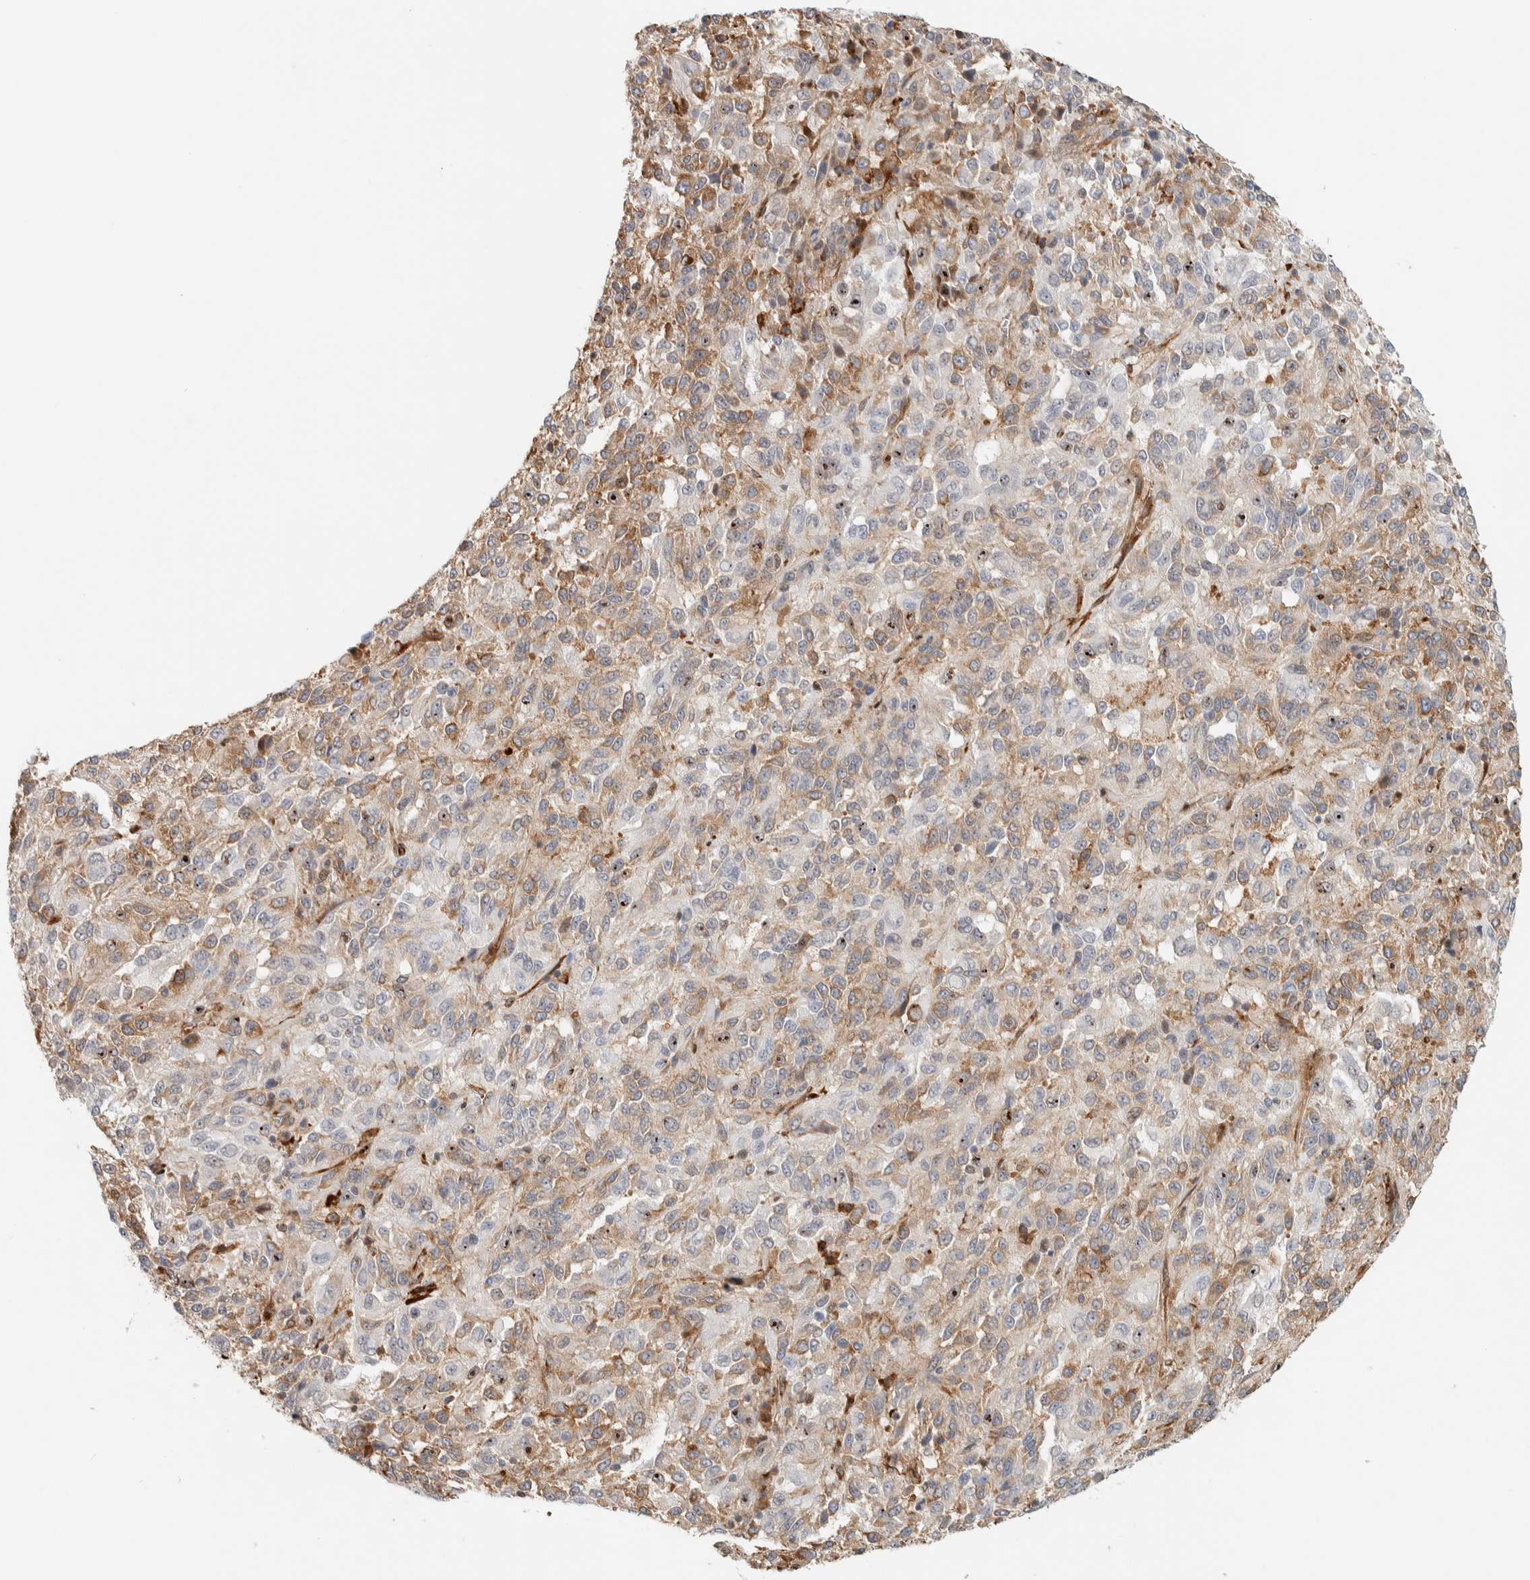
{"staining": {"intensity": "weak", "quantity": ">75%", "location": "cytoplasmic/membranous"}, "tissue": "melanoma", "cell_type": "Tumor cells", "image_type": "cancer", "snomed": [{"axis": "morphology", "description": "Malignant melanoma, Metastatic site"}, {"axis": "topography", "description": "Lung"}], "caption": "This is a micrograph of immunohistochemistry staining of malignant melanoma (metastatic site), which shows weak positivity in the cytoplasmic/membranous of tumor cells.", "gene": "LLGL2", "patient": {"sex": "male", "age": 64}}